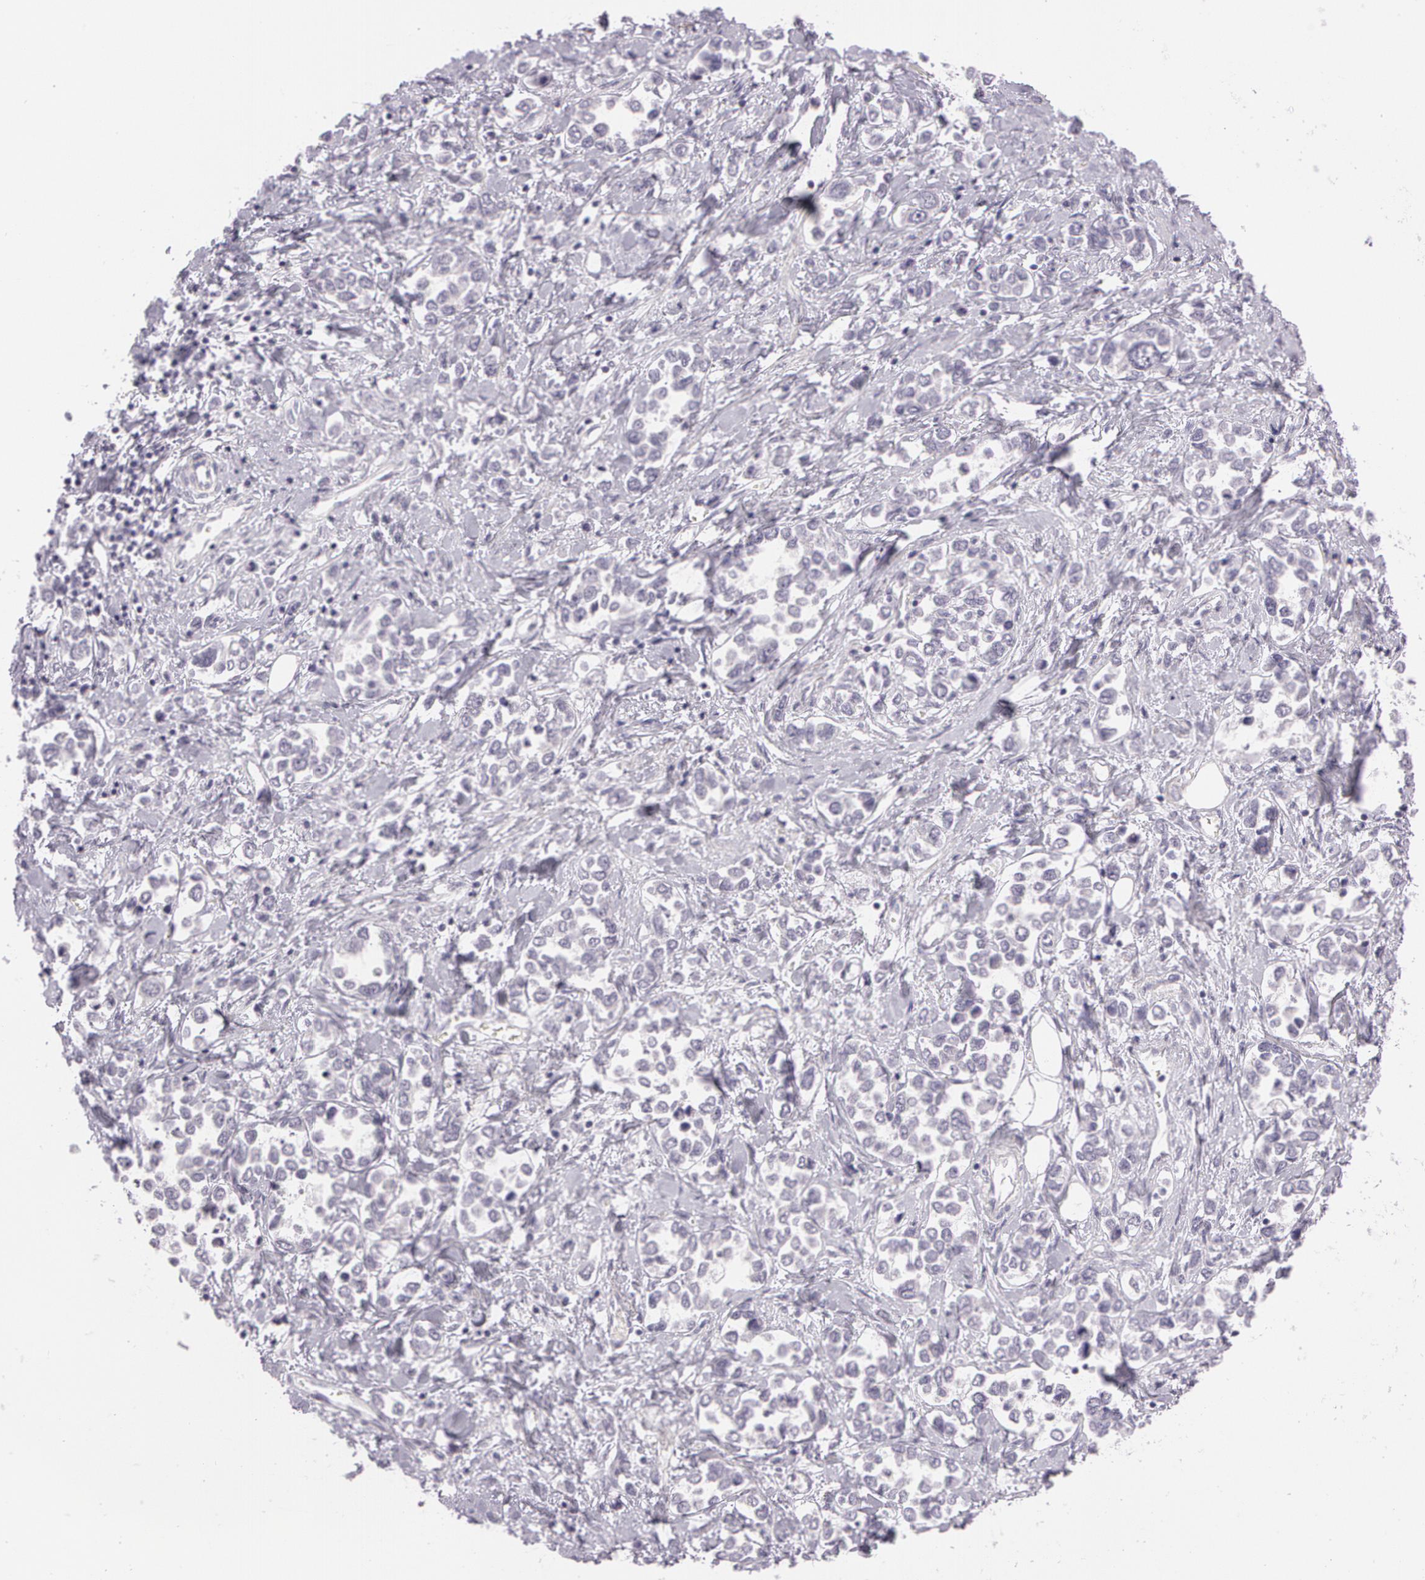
{"staining": {"intensity": "negative", "quantity": "none", "location": "none"}, "tissue": "stomach cancer", "cell_type": "Tumor cells", "image_type": "cancer", "snomed": [{"axis": "morphology", "description": "Adenocarcinoma, NOS"}, {"axis": "topography", "description": "Stomach, upper"}], "caption": "Tumor cells are negative for brown protein staining in stomach adenocarcinoma.", "gene": "OTC", "patient": {"sex": "male", "age": 76}}